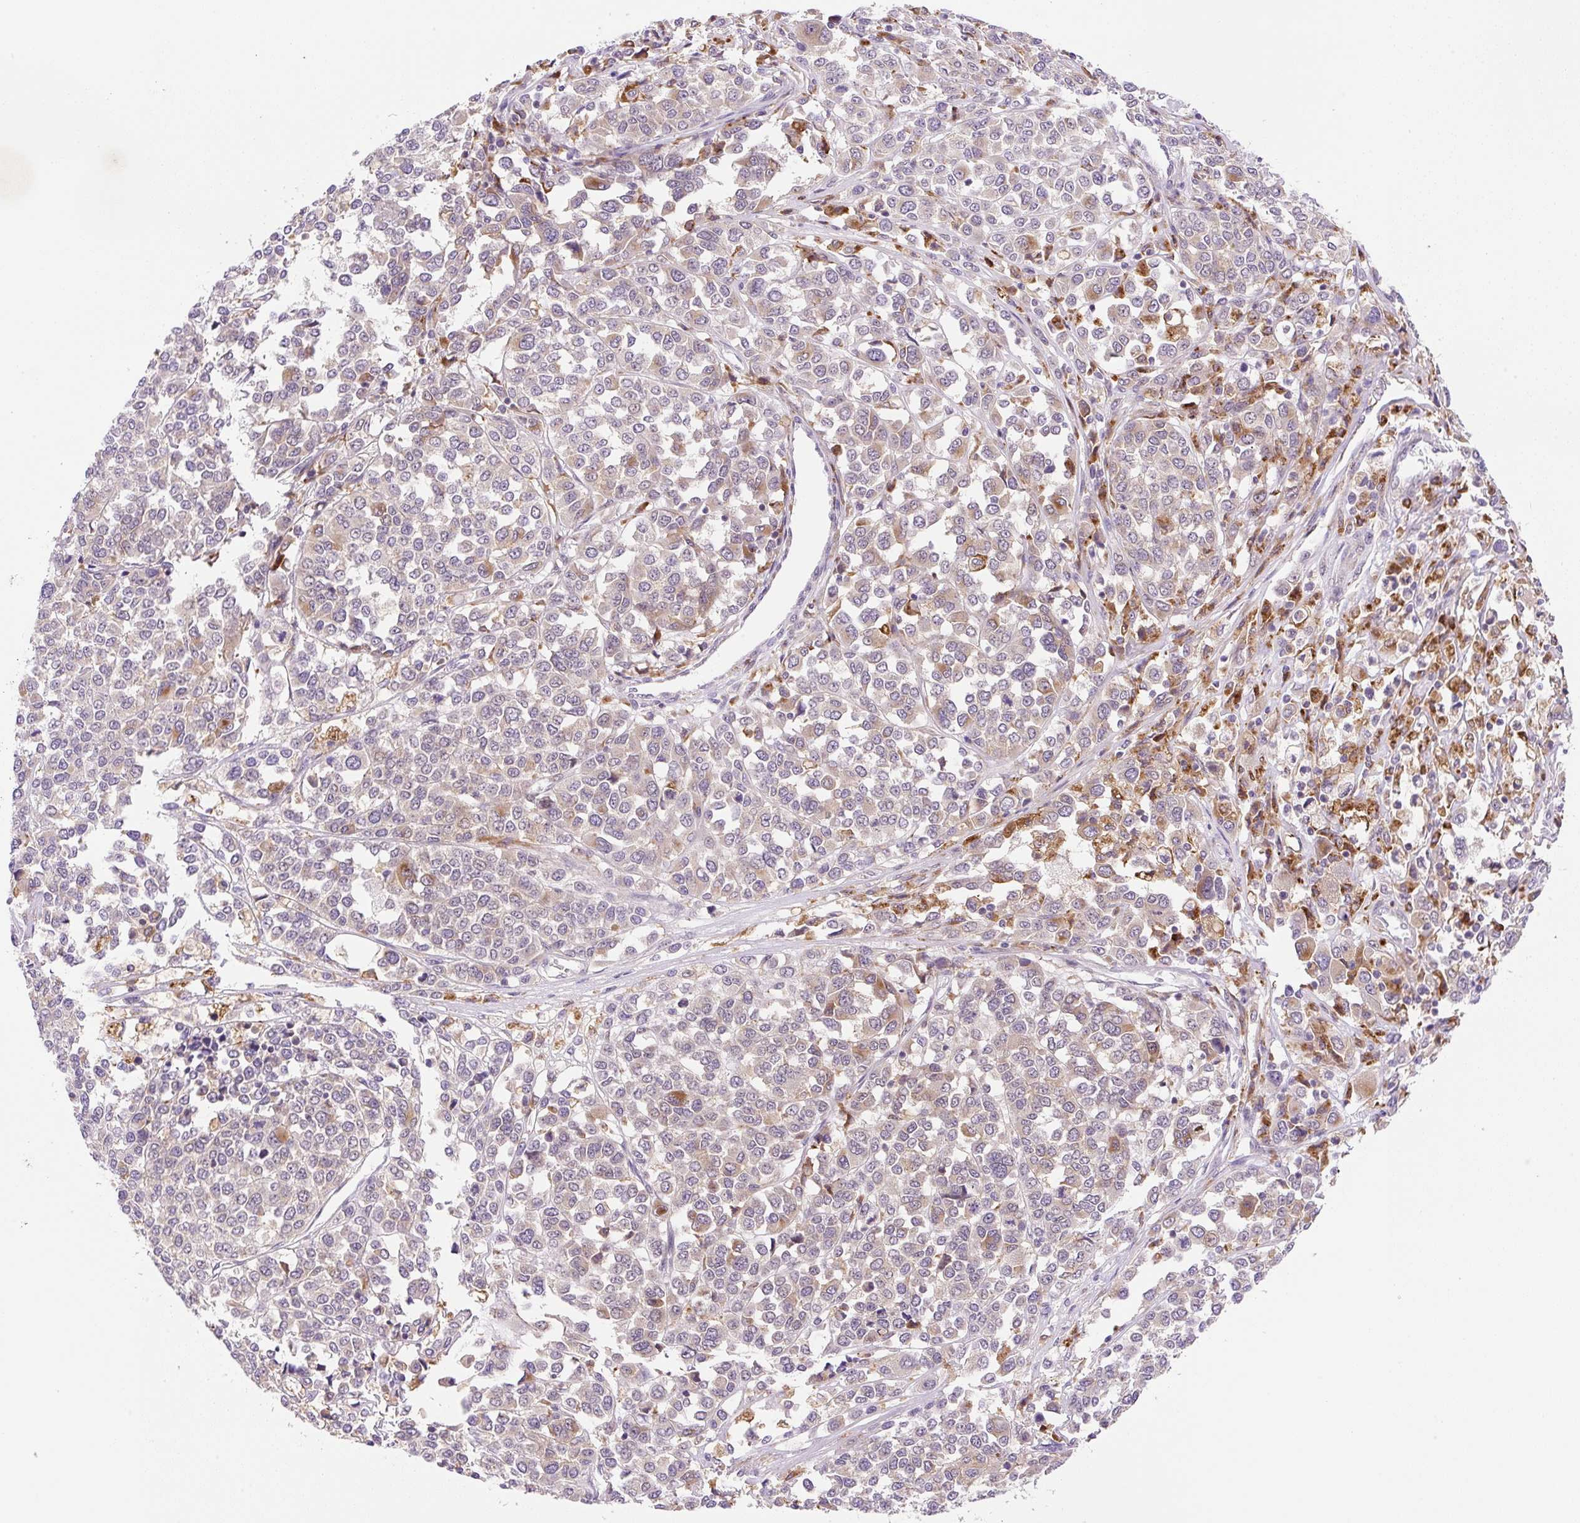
{"staining": {"intensity": "moderate", "quantity": "<25%", "location": "cytoplasmic/membranous"}, "tissue": "melanoma", "cell_type": "Tumor cells", "image_type": "cancer", "snomed": [{"axis": "morphology", "description": "Malignant melanoma, Metastatic site"}, {"axis": "topography", "description": "Lymph node"}], "caption": "Tumor cells show low levels of moderate cytoplasmic/membranous positivity in about <25% of cells in human malignant melanoma (metastatic site).", "gene": "CEBPZOS", "patient": {"sex": "male", "age": 44}}